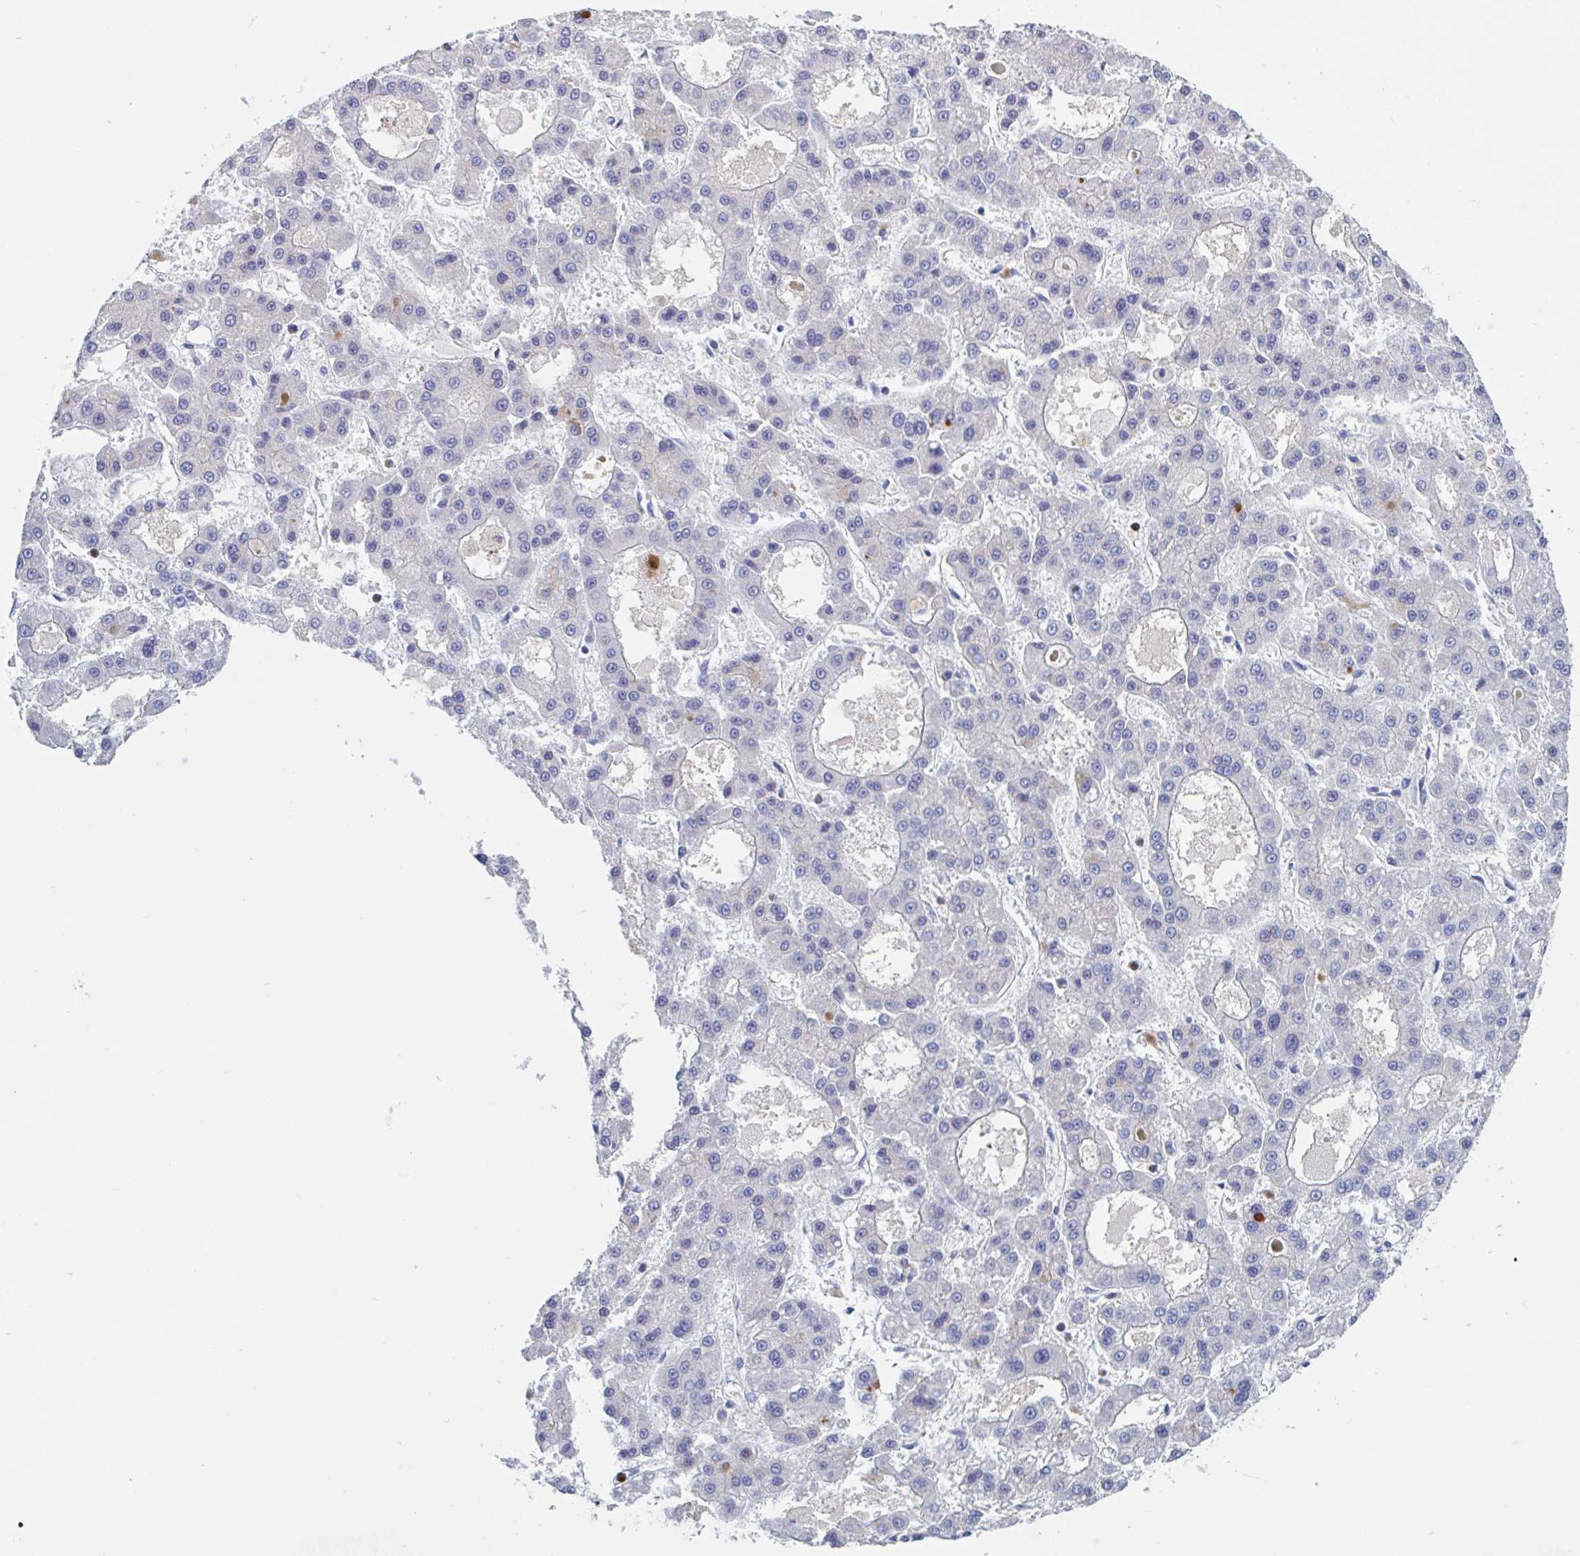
{"staining": {"intensity": "negative", "quantity": "none", "location": "none"}, "tissue": "liver cancer", "cell_type": "Tumor cells", "image_type": "cancer", "snomed": [{"axis": "morphology", "description": "Carcinoma, Hepatocellular, NOS"}, {"axis": "topography", "description": "Liver"}], "caption": "The immunohistochemistry histopathology image has no significant expression in tumor cells of liver cancer tissue.", "gene": "ZNHIT2", "patient": {"sex": "male", "age": 70}}